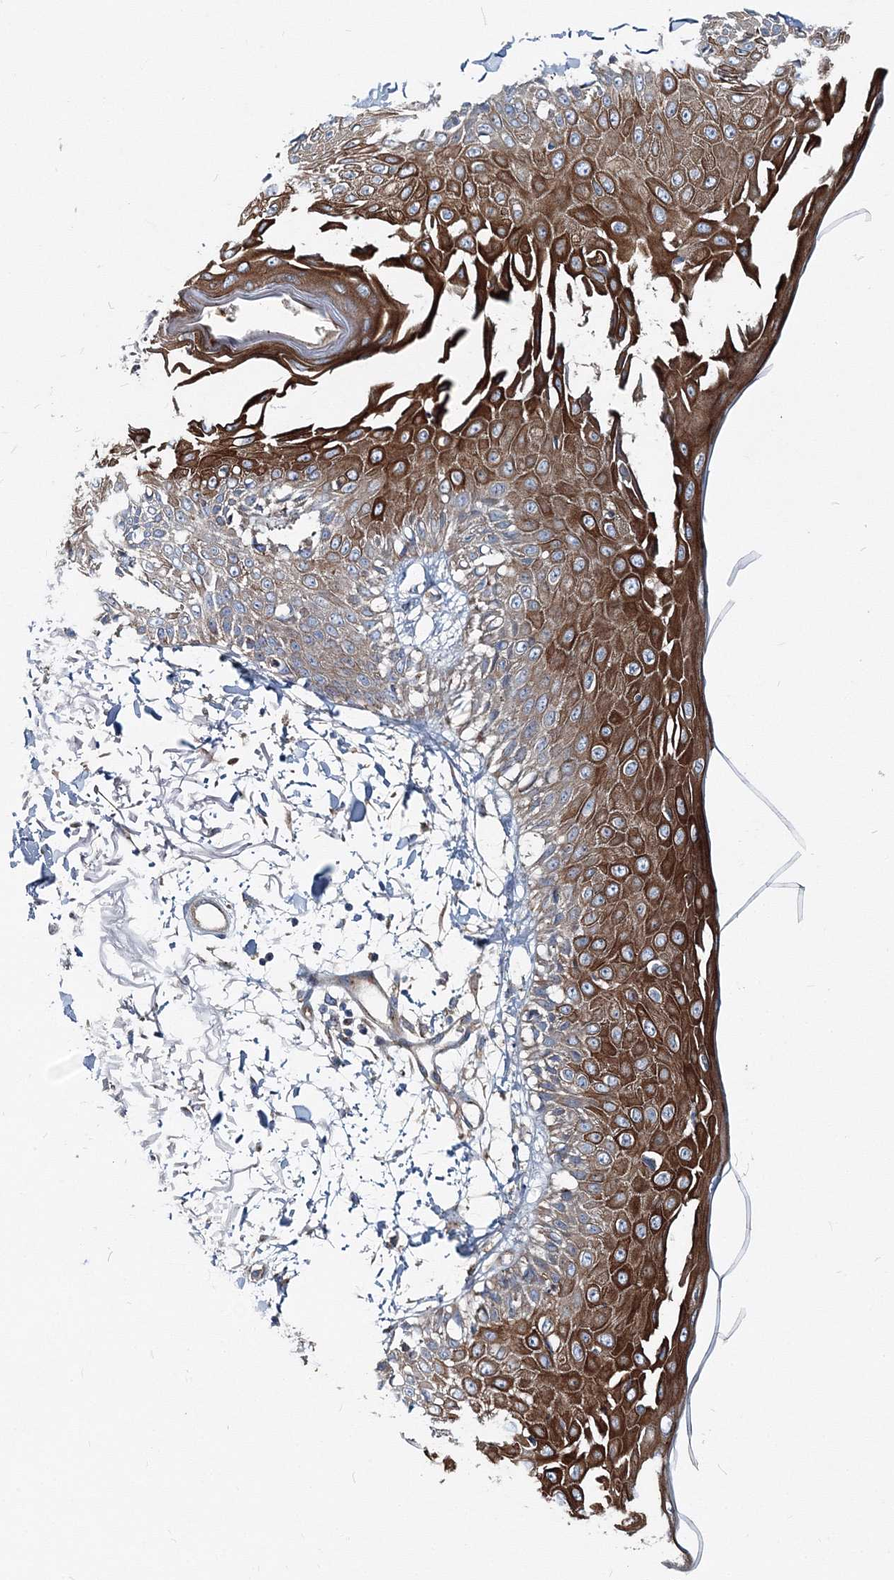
{"staining": {"intensity": "negative", "quantity": "none", "location": "none"}, "tissue": "skin", "cell_type": "Fibroblasts", "image_type": "normal", "snomed": [{"axis": "morphology", "description": "Normal tissue, NOS"}, {"axis": "morphology", "description": "Squamous cell carcinoma, NOS"}, {"axis": "topography", "description": "Skin"}, {"axis": "topography", "description": "Peripheral nerve tissue"}], "caption": "A high-resolution image shows immunohistochemistry staining of benign skin, which displays no significant expression in fibroblasts. (DAB (3,3'-diaminobenzidine) immunohistochemistry (IHC) with hematoxylin counter stain).", "gene": "MPHOSPH9", "patient": {"sex": "male", "age": 83}}